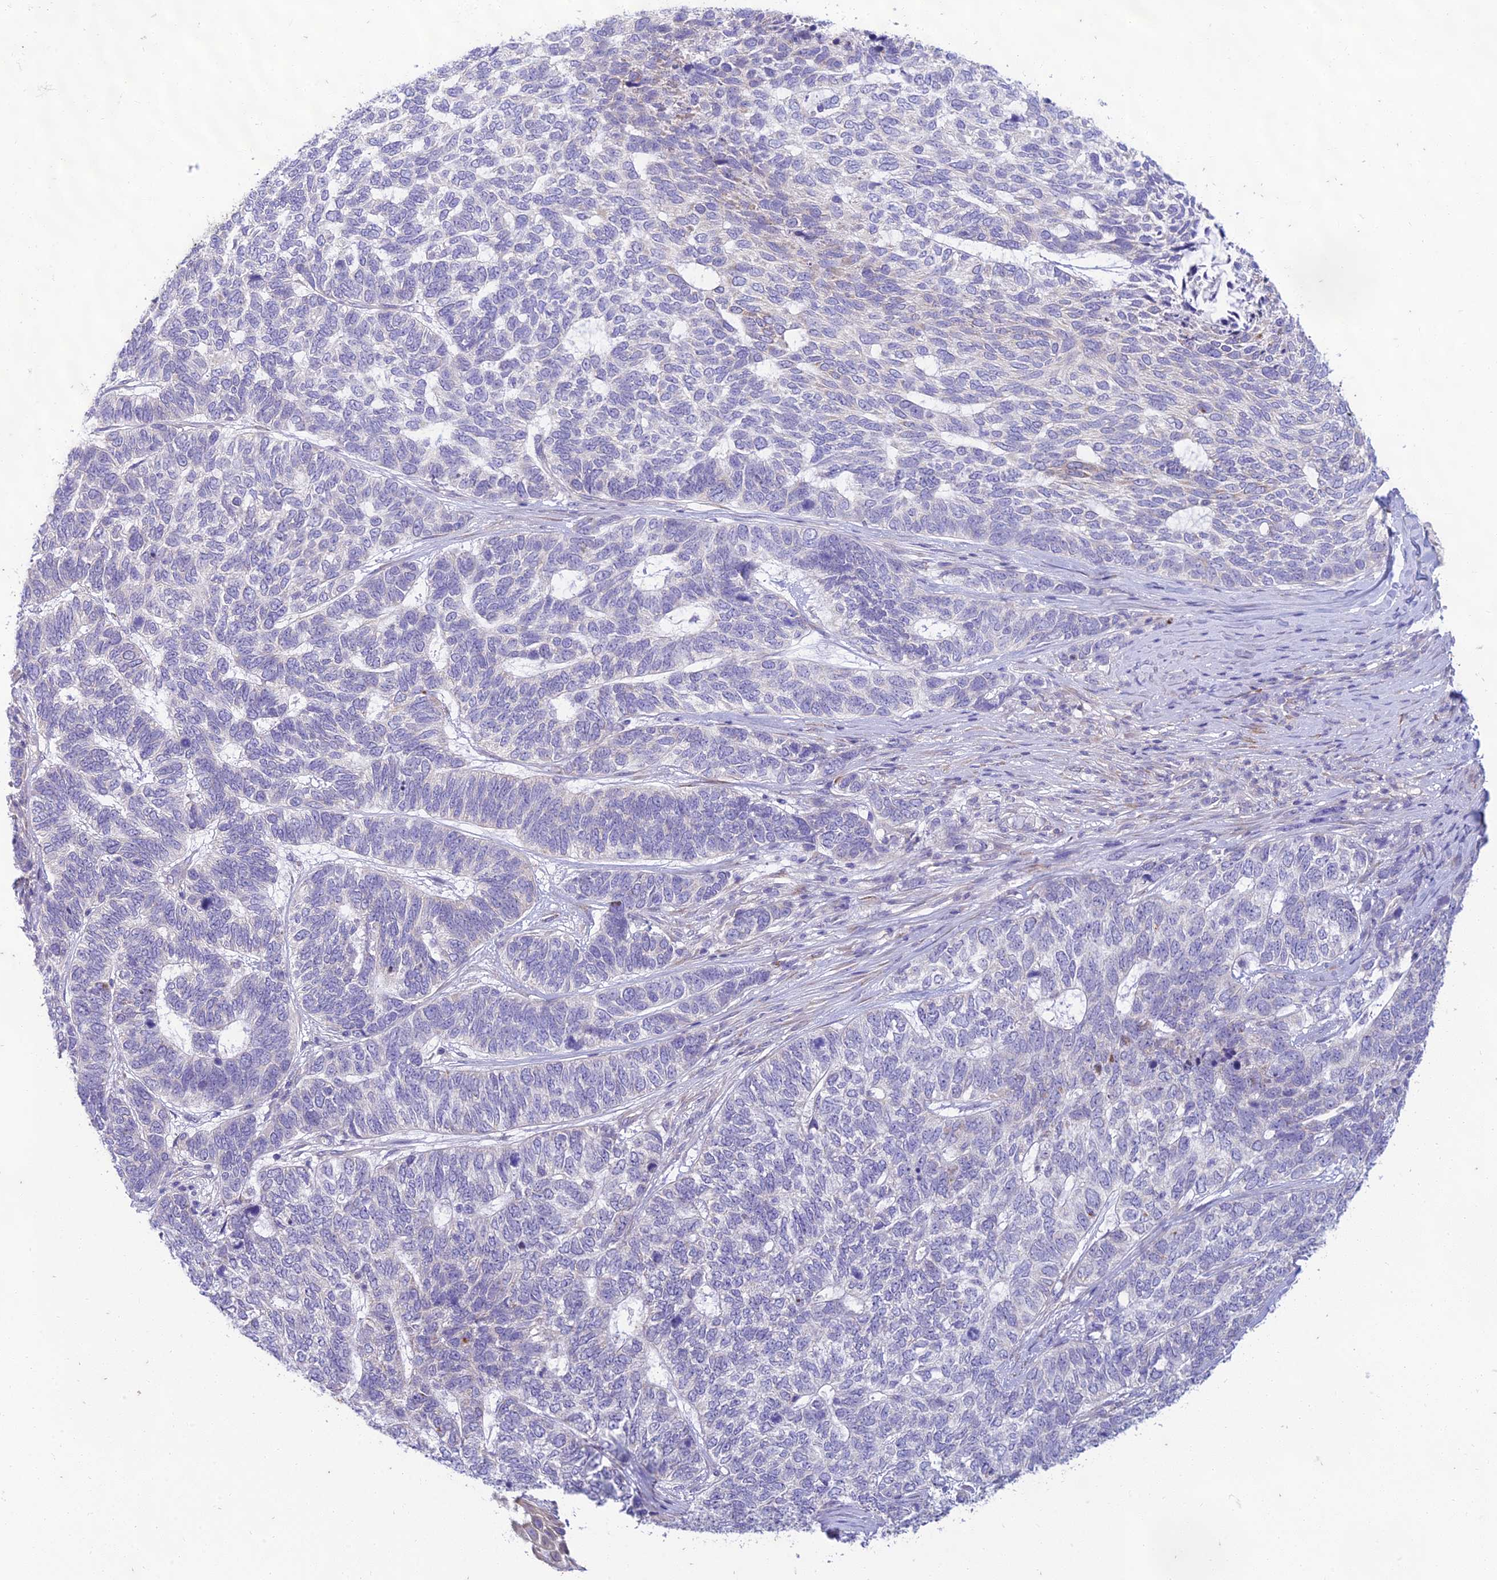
{"staining": {"intensity": "negative", "quantity": "none", "location": "none"}, "tissue": "skin cancer", "cell_type": "Tumor cells", "image_type": "cancer", "snomed": [{"axis": "morphology", "description": "Basal cell carcinoma"}, {"axis": "topography", "description": "Skin"}], "caption": "Skin basal cell carcinoma stained for a protein using immunohistochemistry (IHC) displays no expression tumor cells.", "gene": "PTCD2", "patient": {"sex": "female", "age": 65}}